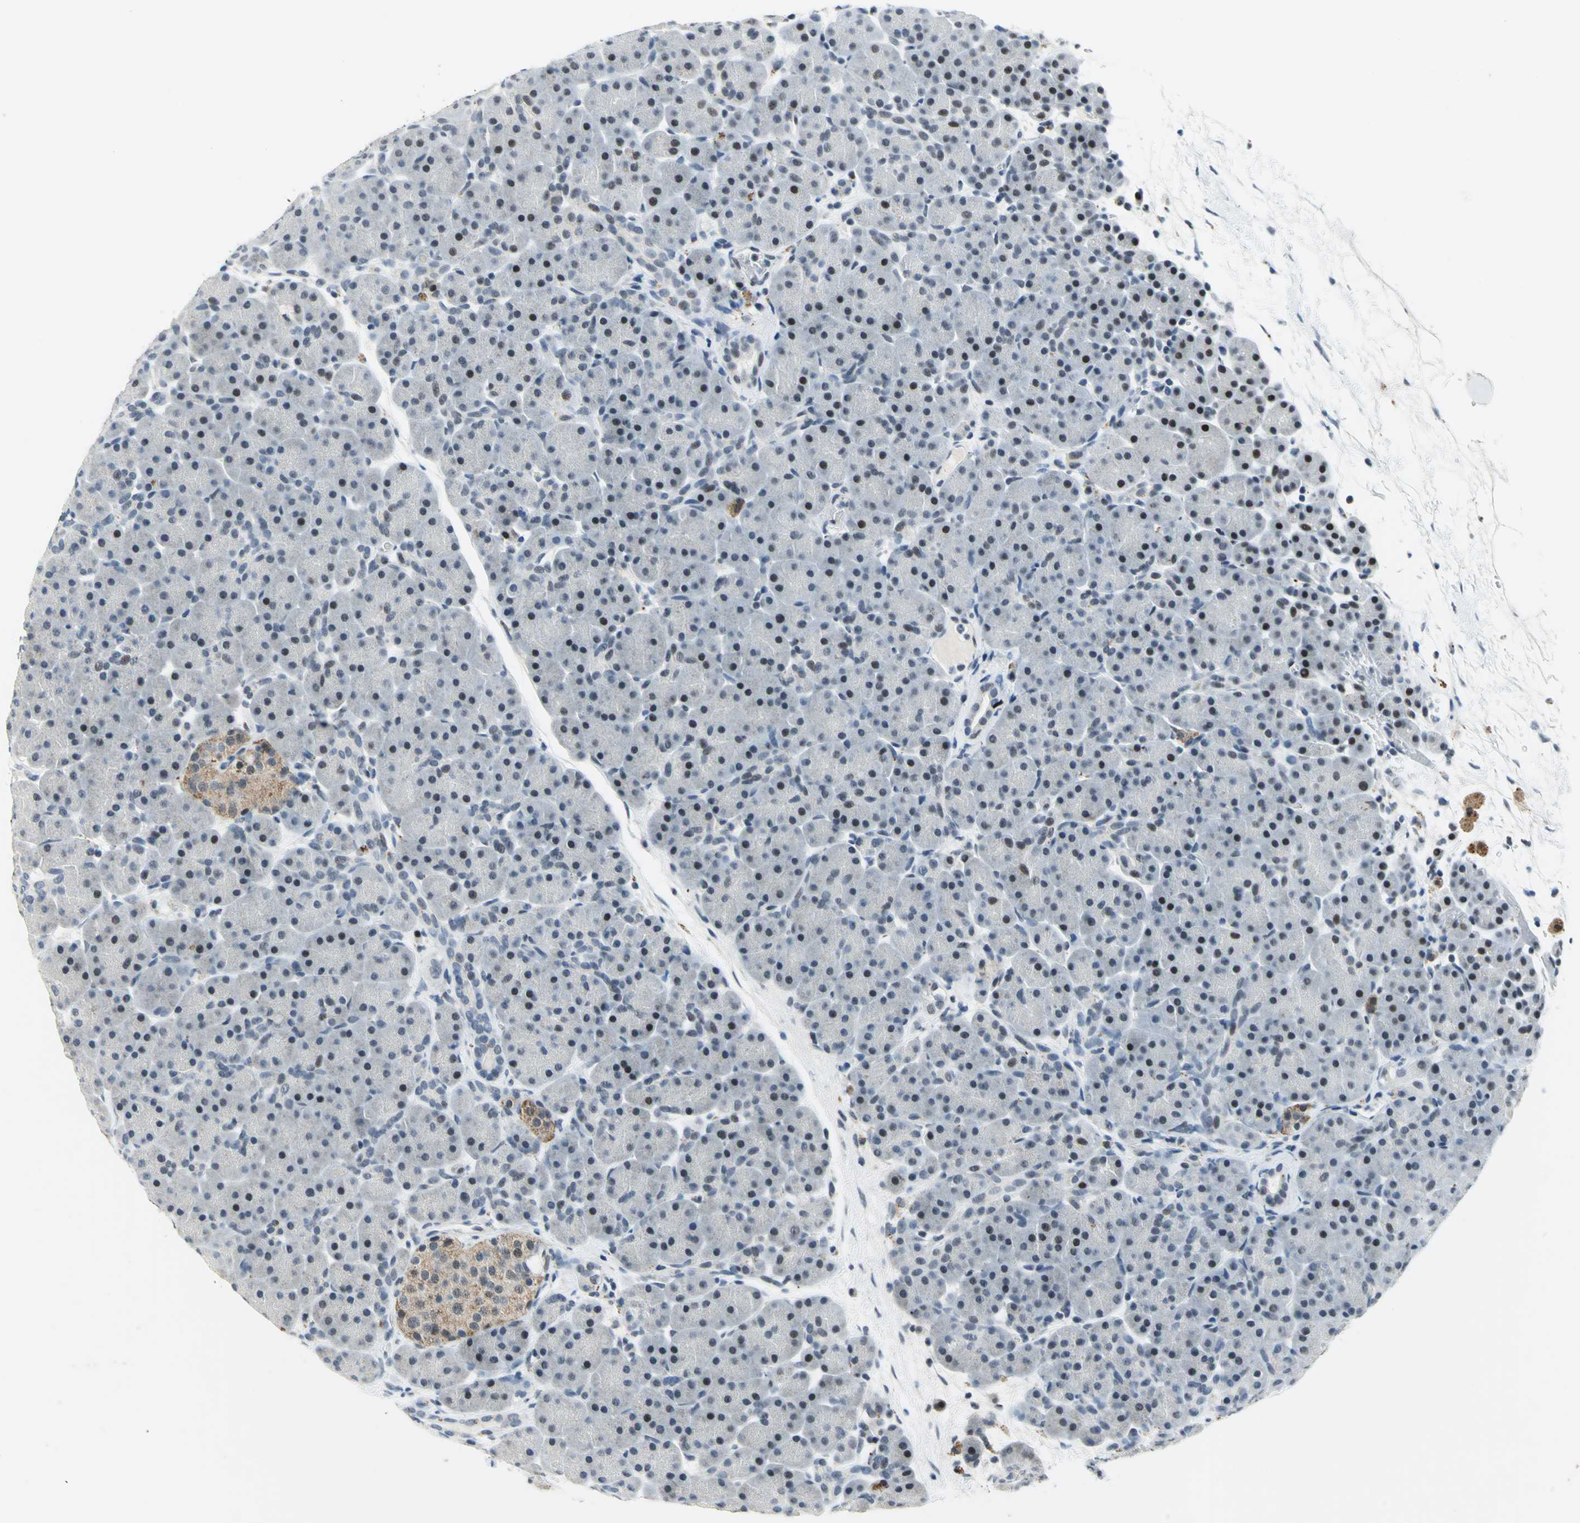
{"staining": {"intensity": "weak", "quantity": "25%-75%", "location": "nuclear"}, "tissue": "pancreas", "cell_type": "Exocrine glandular cells", "image_type": "normal", "snomed": [{"axis": "morphology", "description": "Normal tissue, NOS"}, {"axis": "topography", "description": "Pancreas"}], "caption": "Normal pancreas demonstrates weak nuclear staining in approximately 25%-75% of exocrine glandular cells, visualized by immunohistochemistry.", "gene": "RAD17", "patient": {"sex": "male", "age": 66}}